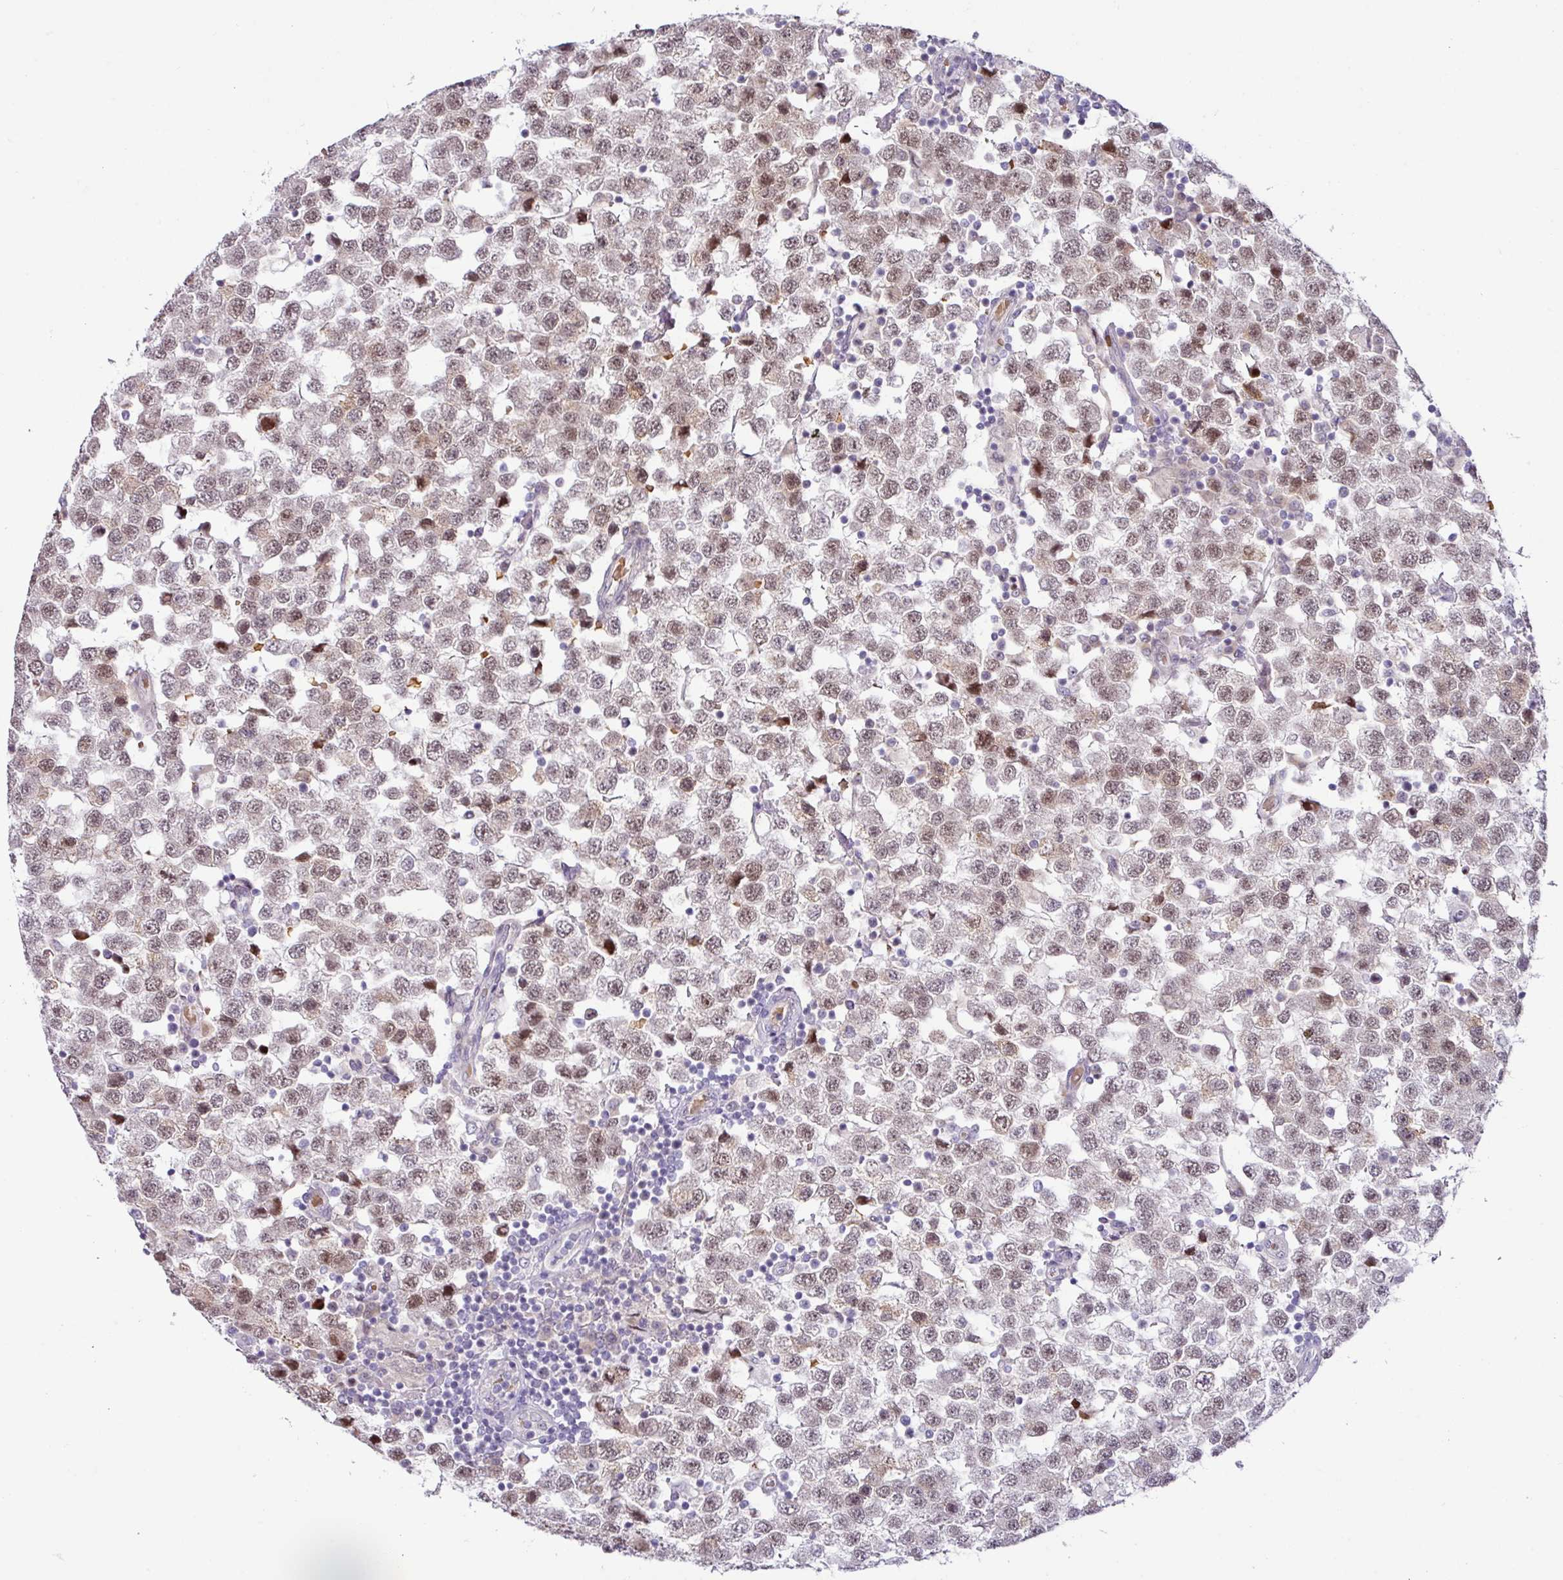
{"staining": {"intensity": "moderate", "quantity": ">75%", "location": "nuclear"}, "tissue": "testis cancer", "cell_type": "Tumor cells", "image_type": "cancer", "snomed": [{"axis": "morphology", "description": "Seminoma, NOS"}, {"axis": "topography", "description": "Testis"}], "caption": "Immunohistochemical staining of human seminoma (testis) demonstrates medium levels of moderate nuclear protein staining in about >75% of tumor cells.", "gene": "PARP2", "patient": {"sex": "male", "age": 34}}